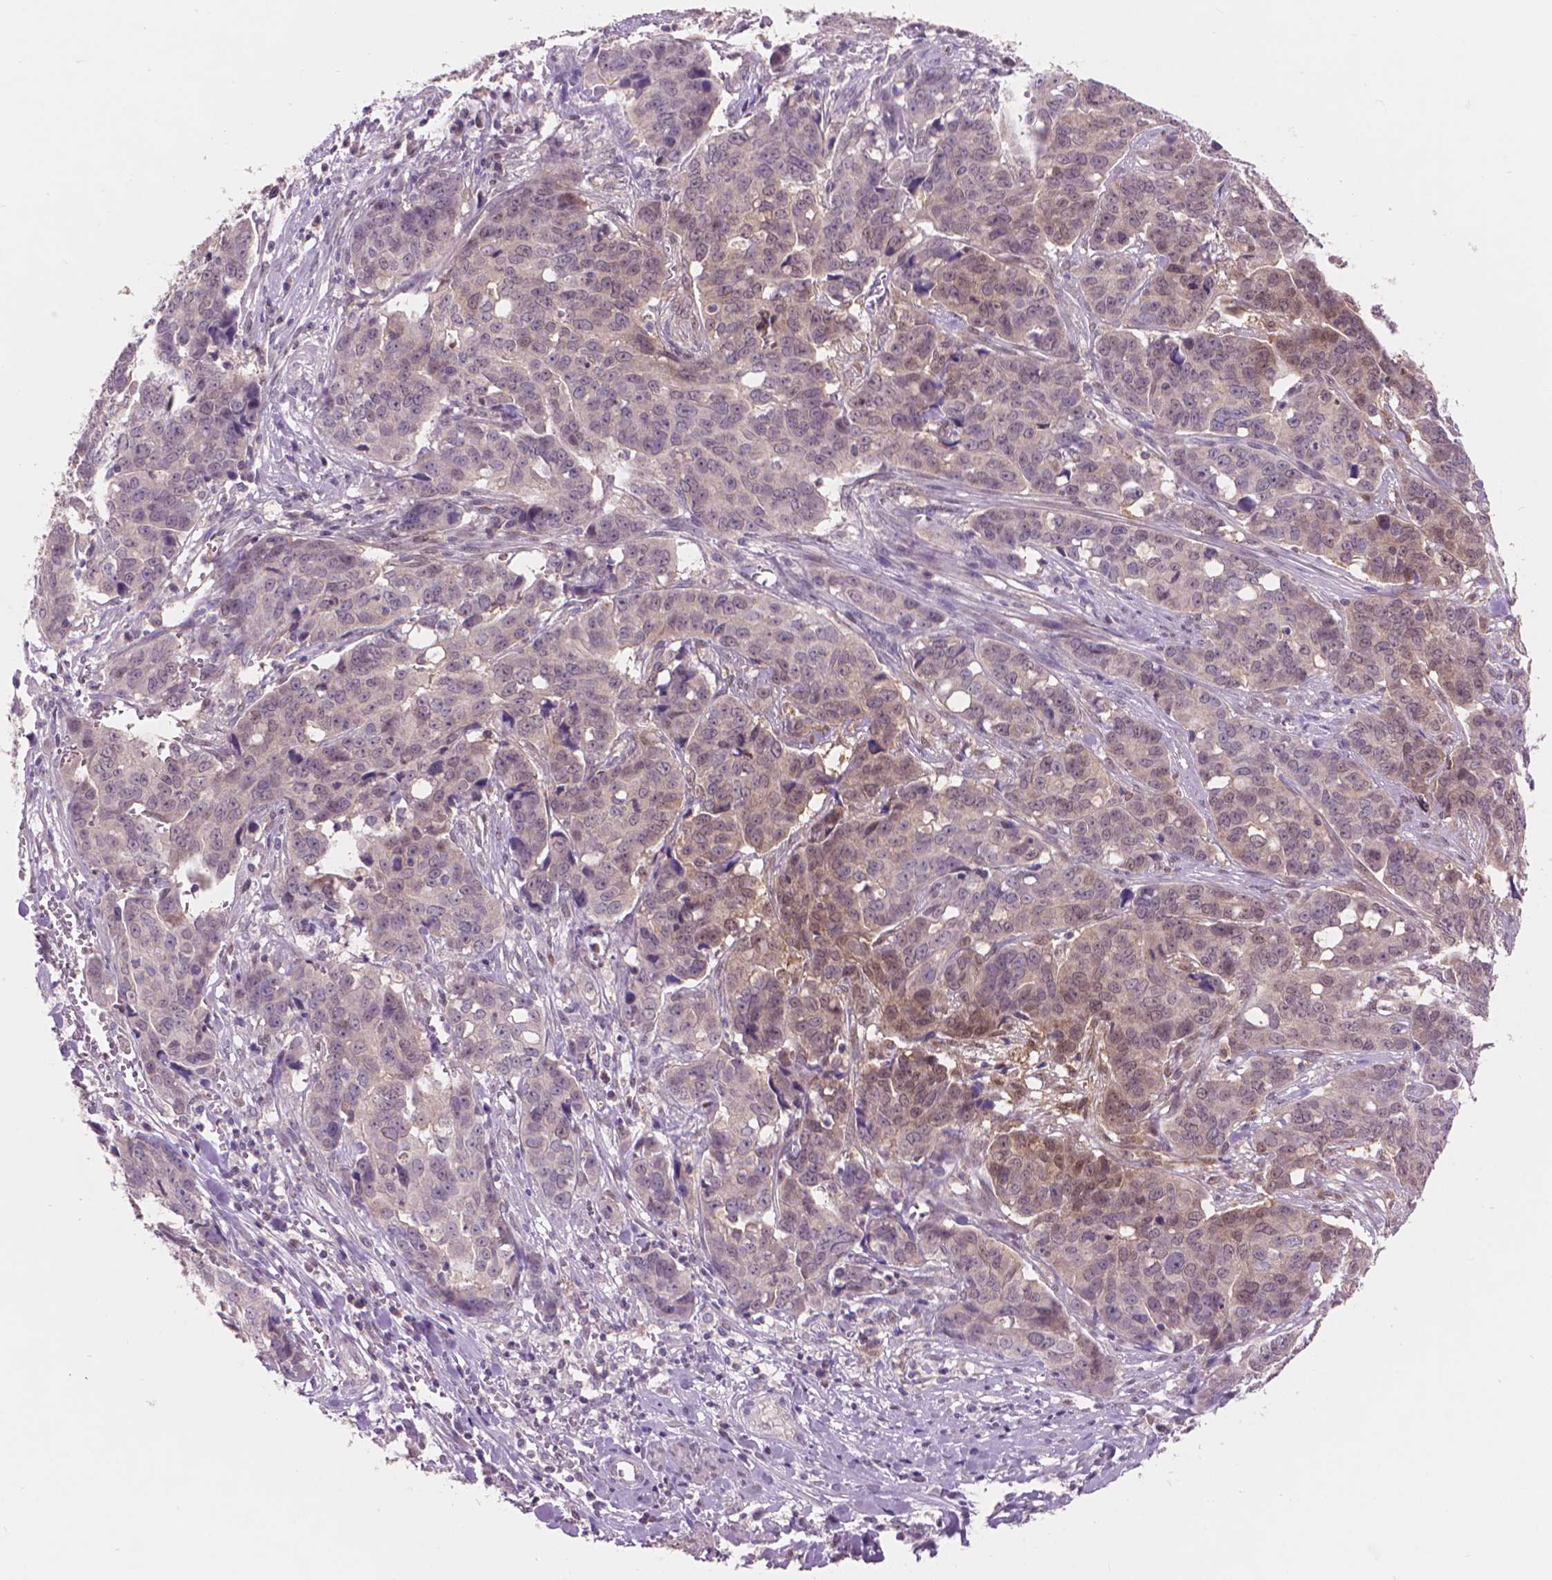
{"staining": {"intensity": "negative", "quantity": "none", "location": "none"}, "tissue": "ovarian cancer", "cell_type": "Tumor cells", "image_type": "cancer", "snomed": [{"axis": "morphology", "description": "Carcinoma, endometroid"}, {"axis": "topography", "description": "Ovary"}], "caption": "Human ovarian cancer stained for a protein using IHC exhibits no staining in tumor cells.", "gene": "ENO2", "patient": {"sex": "female", "age": 78}}